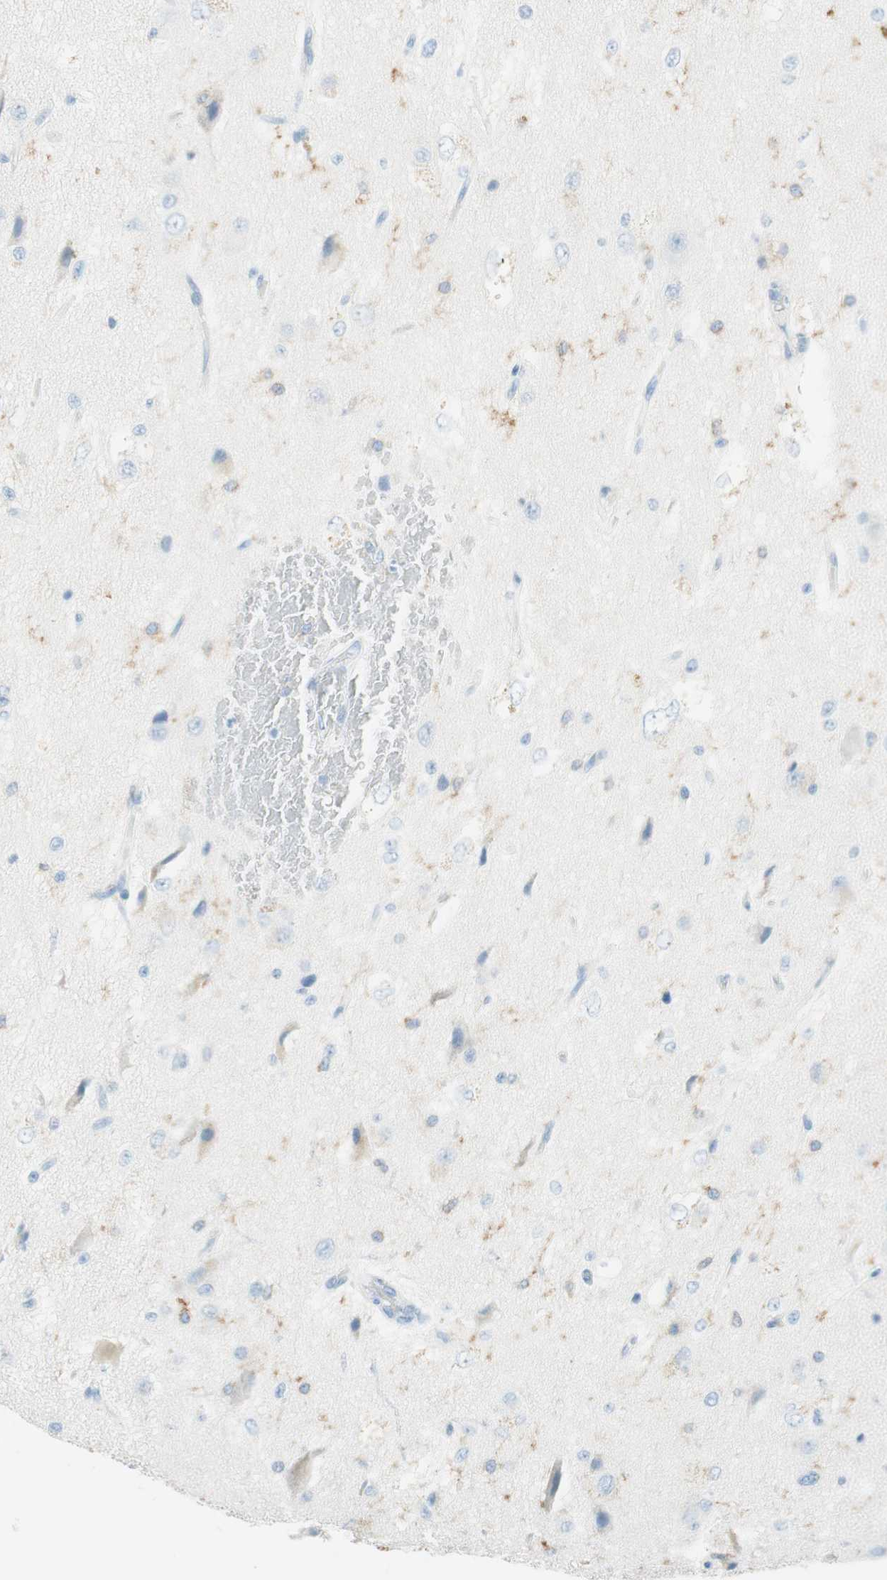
{"staining": {"intensity": "negative", "quantity": "none", "location": "none"}, "tissue": "glioma", "cell_type": "Tumor cells", "image_type": "cancer", "snomed": [{"axis": "morphology", "description": "Glioma, malignant, High grade"}, {"axis": "topography", "description": "pancreas cauda"}], "caption": "Protein analysis of glioma demonstrates no significant staining in tumor cells.", "gene": "TNFRSF13C", "patient": {"sex": "male", "age": 60}}